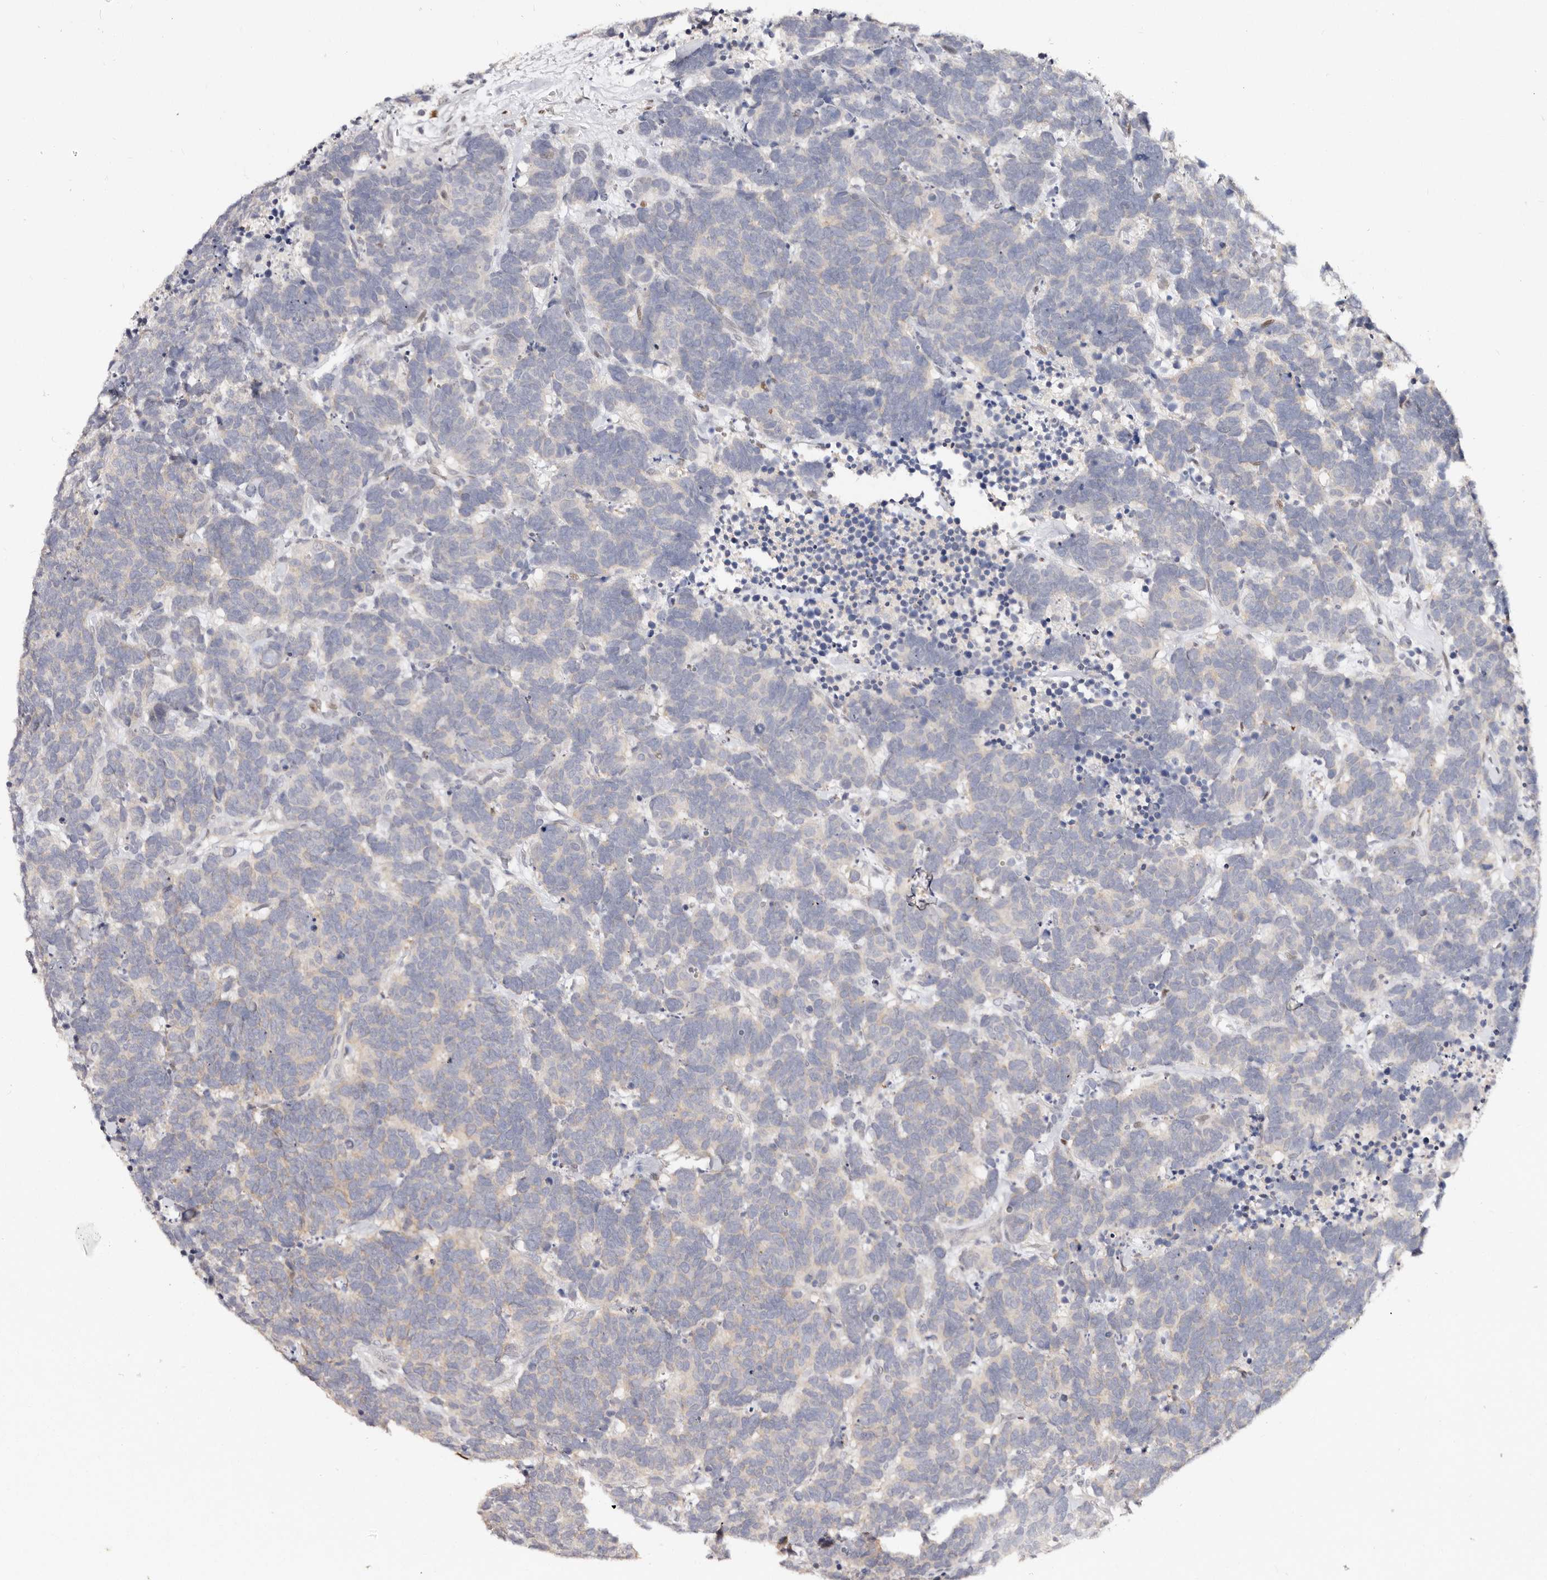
{"staining": {"intensity": "negative", "quantity": "none", "location": "none"}, "tissue": "carcinoid", "cell_type": "Tumor cells", "image_type": "cancer", "snomed": [{"axis": "morphology", "description": "Carcinoma, NOS"}, {"axis": "morphology", "description": "Carcinoid, malignant, NOS"}, {"axis": "topography", "description": "Urinary bladder"}], "caption": "Immunohistochemical staining of carcinoid shows no significant expression in tumor cells. (Stains: DAB IHC with hematoxylin counter stain, Microscopy: brightfield microscopy at high magnification).", "gene": "IQGAP3", "patient": {"sex": "male", "age": 57}}